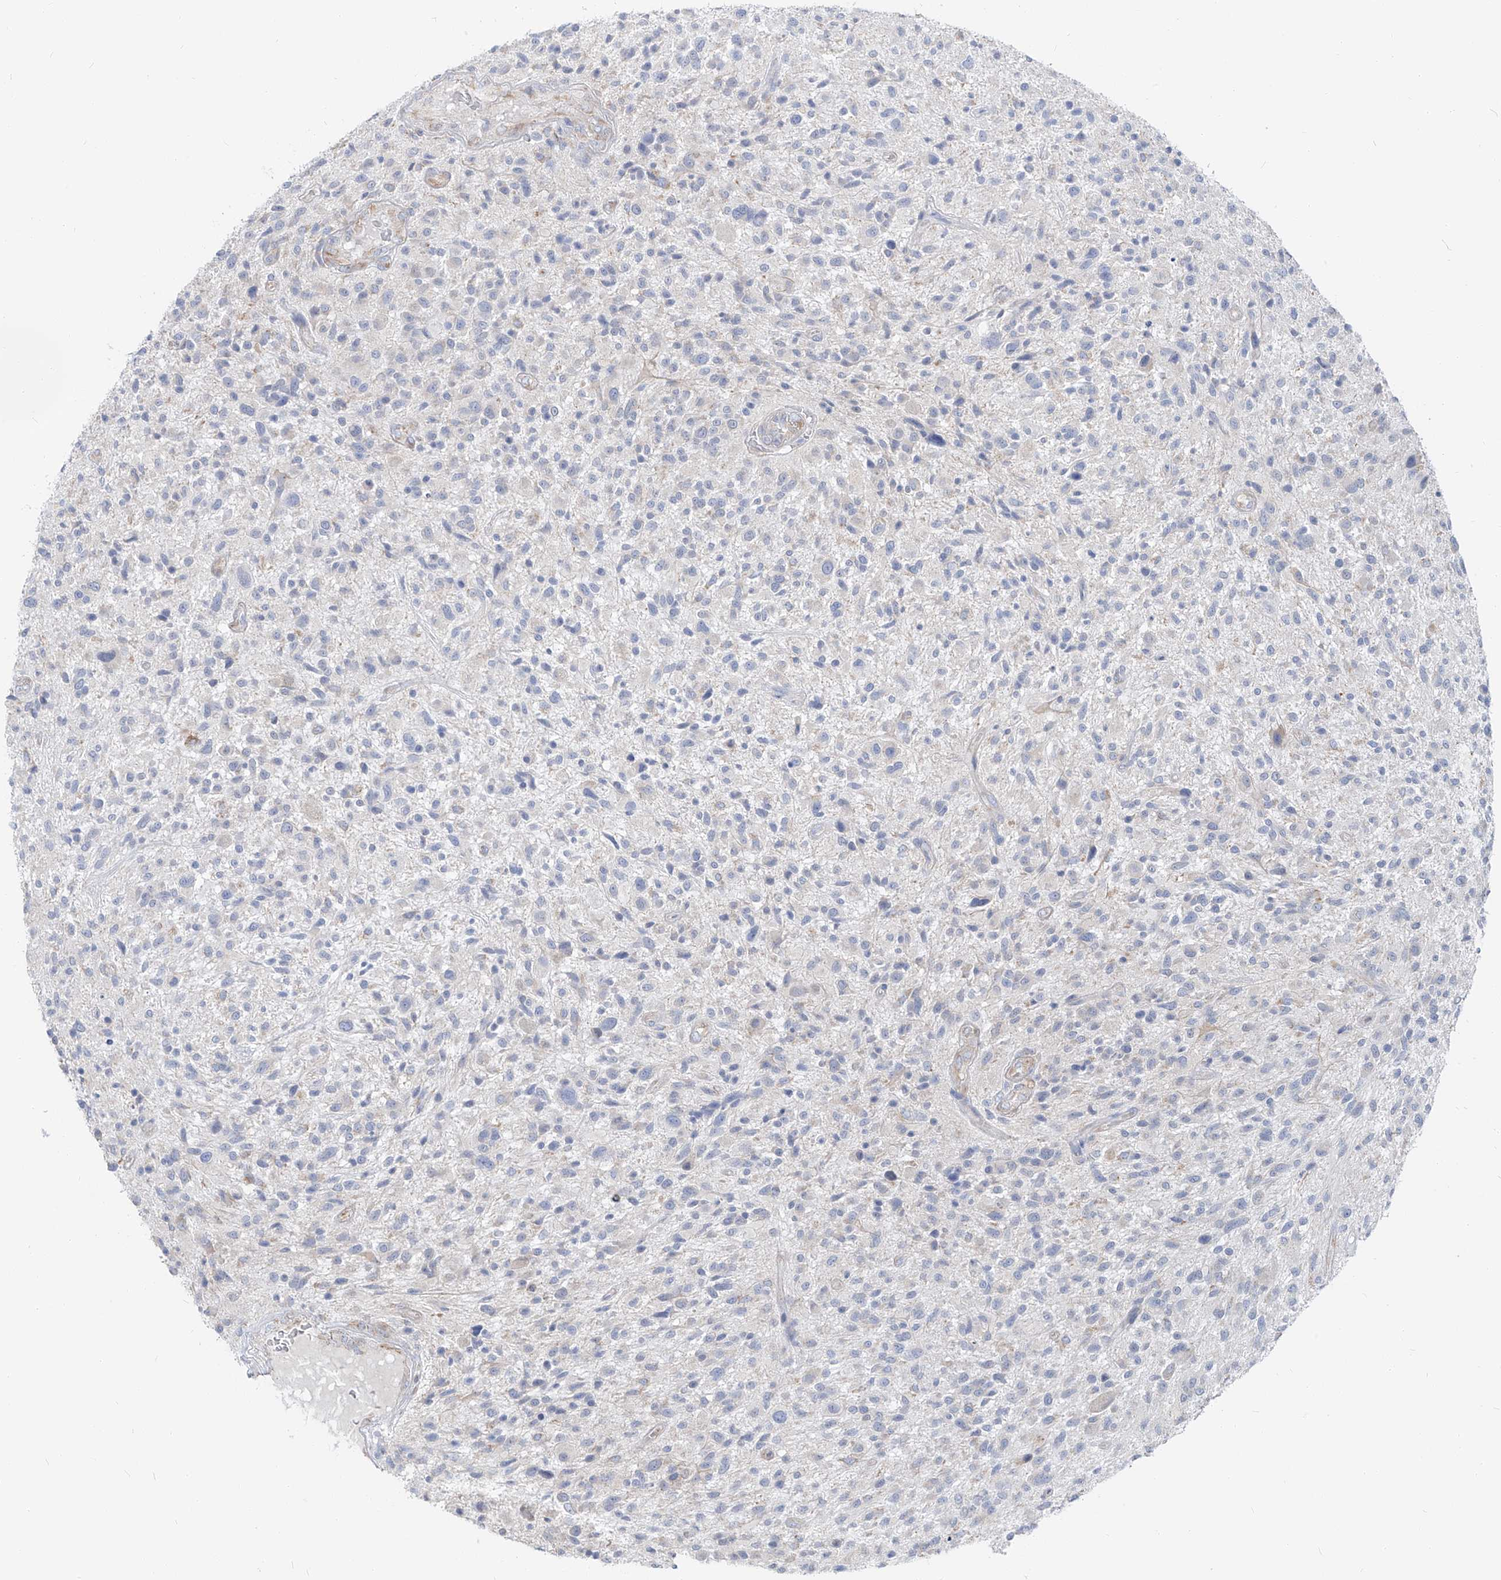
{"staining": {"intensity": "negative", "quantity": "none", "location": "none"}, "tissue": "glioma", "cell_type": "Tumor cells", "image_type": "cancer", "snomed": [{"axis": "morphology", "description": "Glioma, malignant, High grade"}, {"axis": "topography", "description": "Brain"}], "caption": "Immunohistochemistry (IHC) micrograph of human glioma stained for a protein (brown), which demonstrates no positivity in tumor cells.", "gene": "UFL1", "patient": {"sex": "male", "age": 47}}